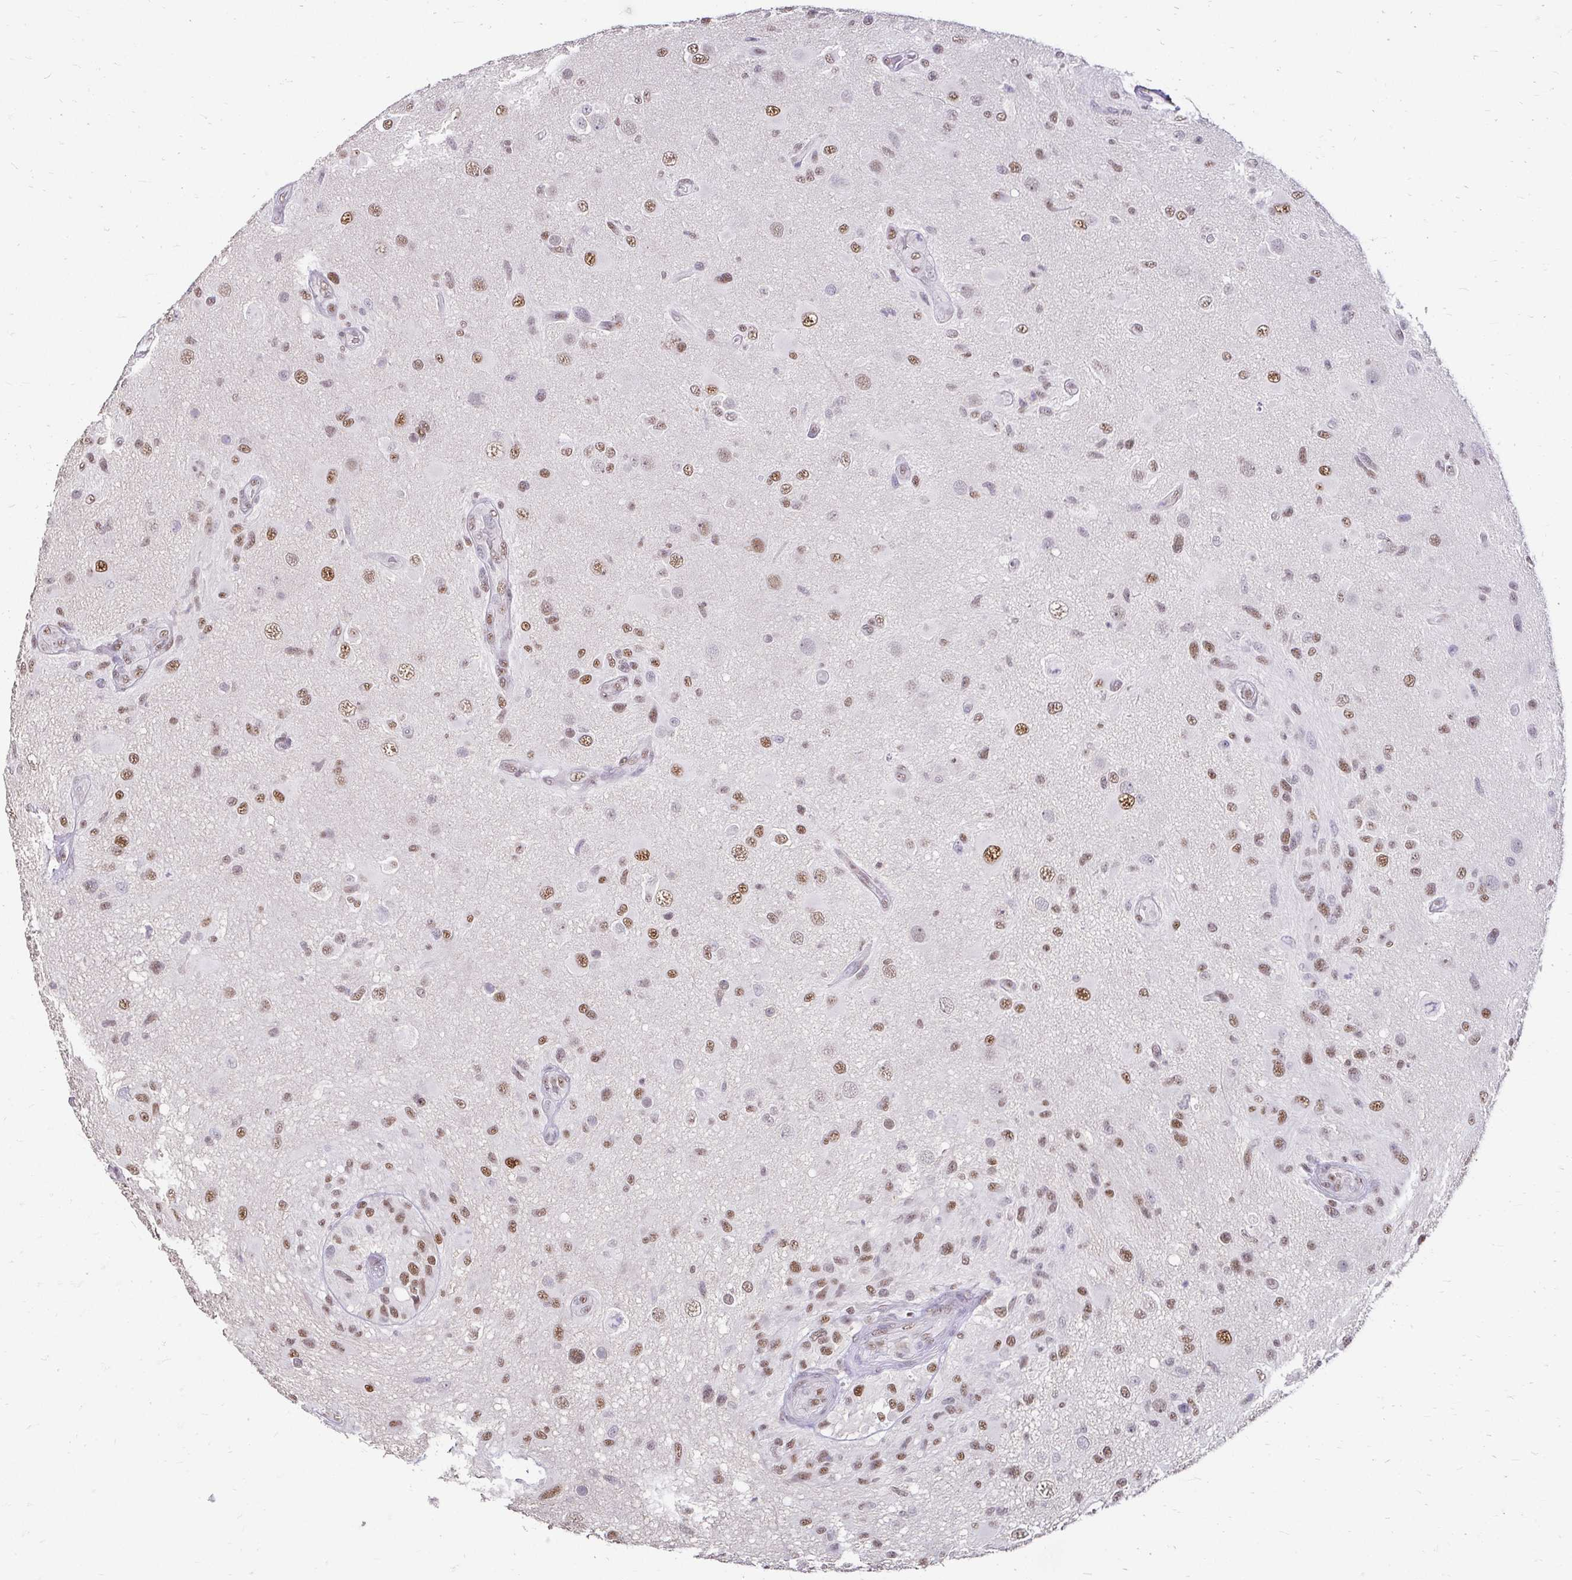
{"staining": {"intensity": "moderate", "quantity": ">75%", "location": "nuclear"}, "tissue": "glioma", "cell_type": "Tumor cells", "image_type": "cancer", "snomed": [{"axis": "morphology", "description": "Glioma, malignant, High grade"}, {"axis": "topography", "description": "Brain"}], "caption": "This micrograph displays glioma stained with IHC to label a protein in brown. The nuclear of tumor cells show moderate positivity for the protein. Nuclei are counter-stained blue.", "gene": "RIMS4", "patient": {"sex": "male", "age": 53}}